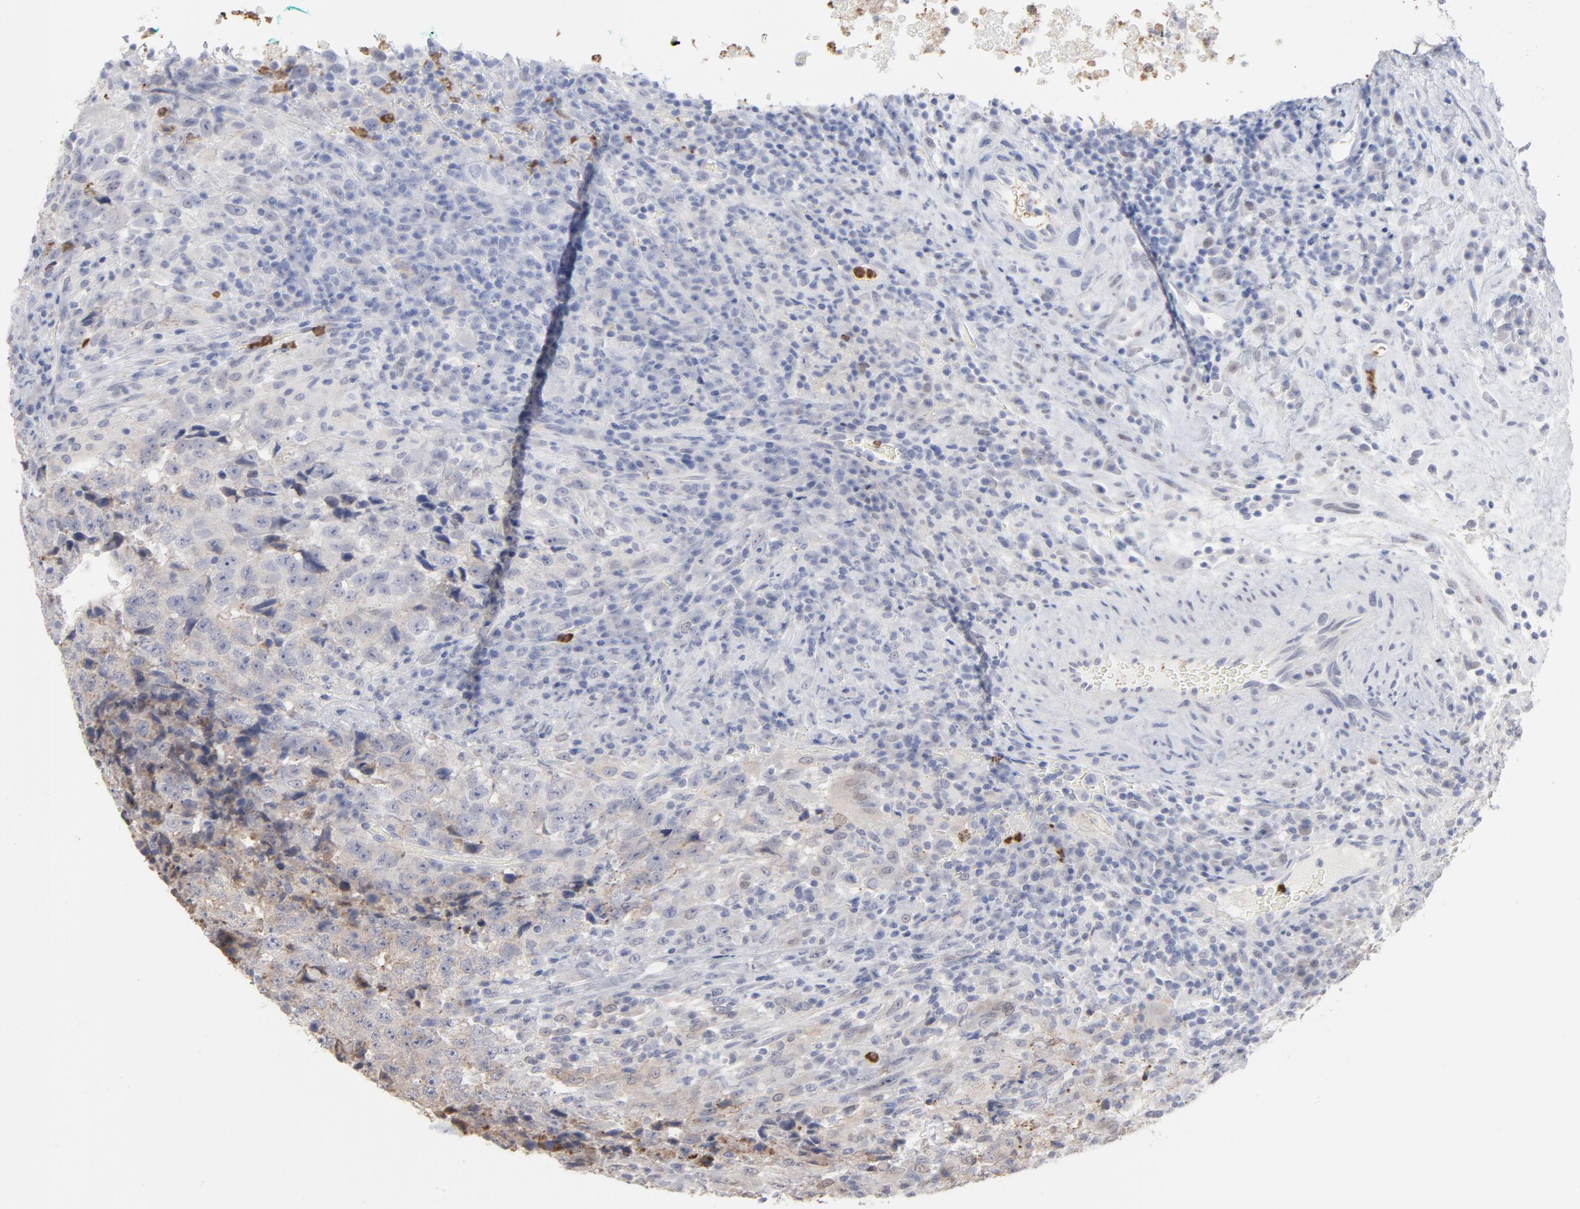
{"staining": {"intensity": "weak", "quantity": "25%-75%", "location": "cytoplasmic/membranous"}, "tissue": "testis cancer", "cell_type": "Tumor cells", "image_type": "cancer", "snomed": [{"axis": "morphology", "description": "Necrosis, NOS"}, {"axis": "morphology", "description": "Carcinoma, Embryonal, NOS"}, {"axis": "topography", "description": "Testis"}], "caption": "This is a micrograph of IHC staining of testis cancer, which shows weak expression in the cytoplasmic/membranous of tumor cells.", "gene": "PNMA1", "patient": {"sex": "male", "age": 19}}